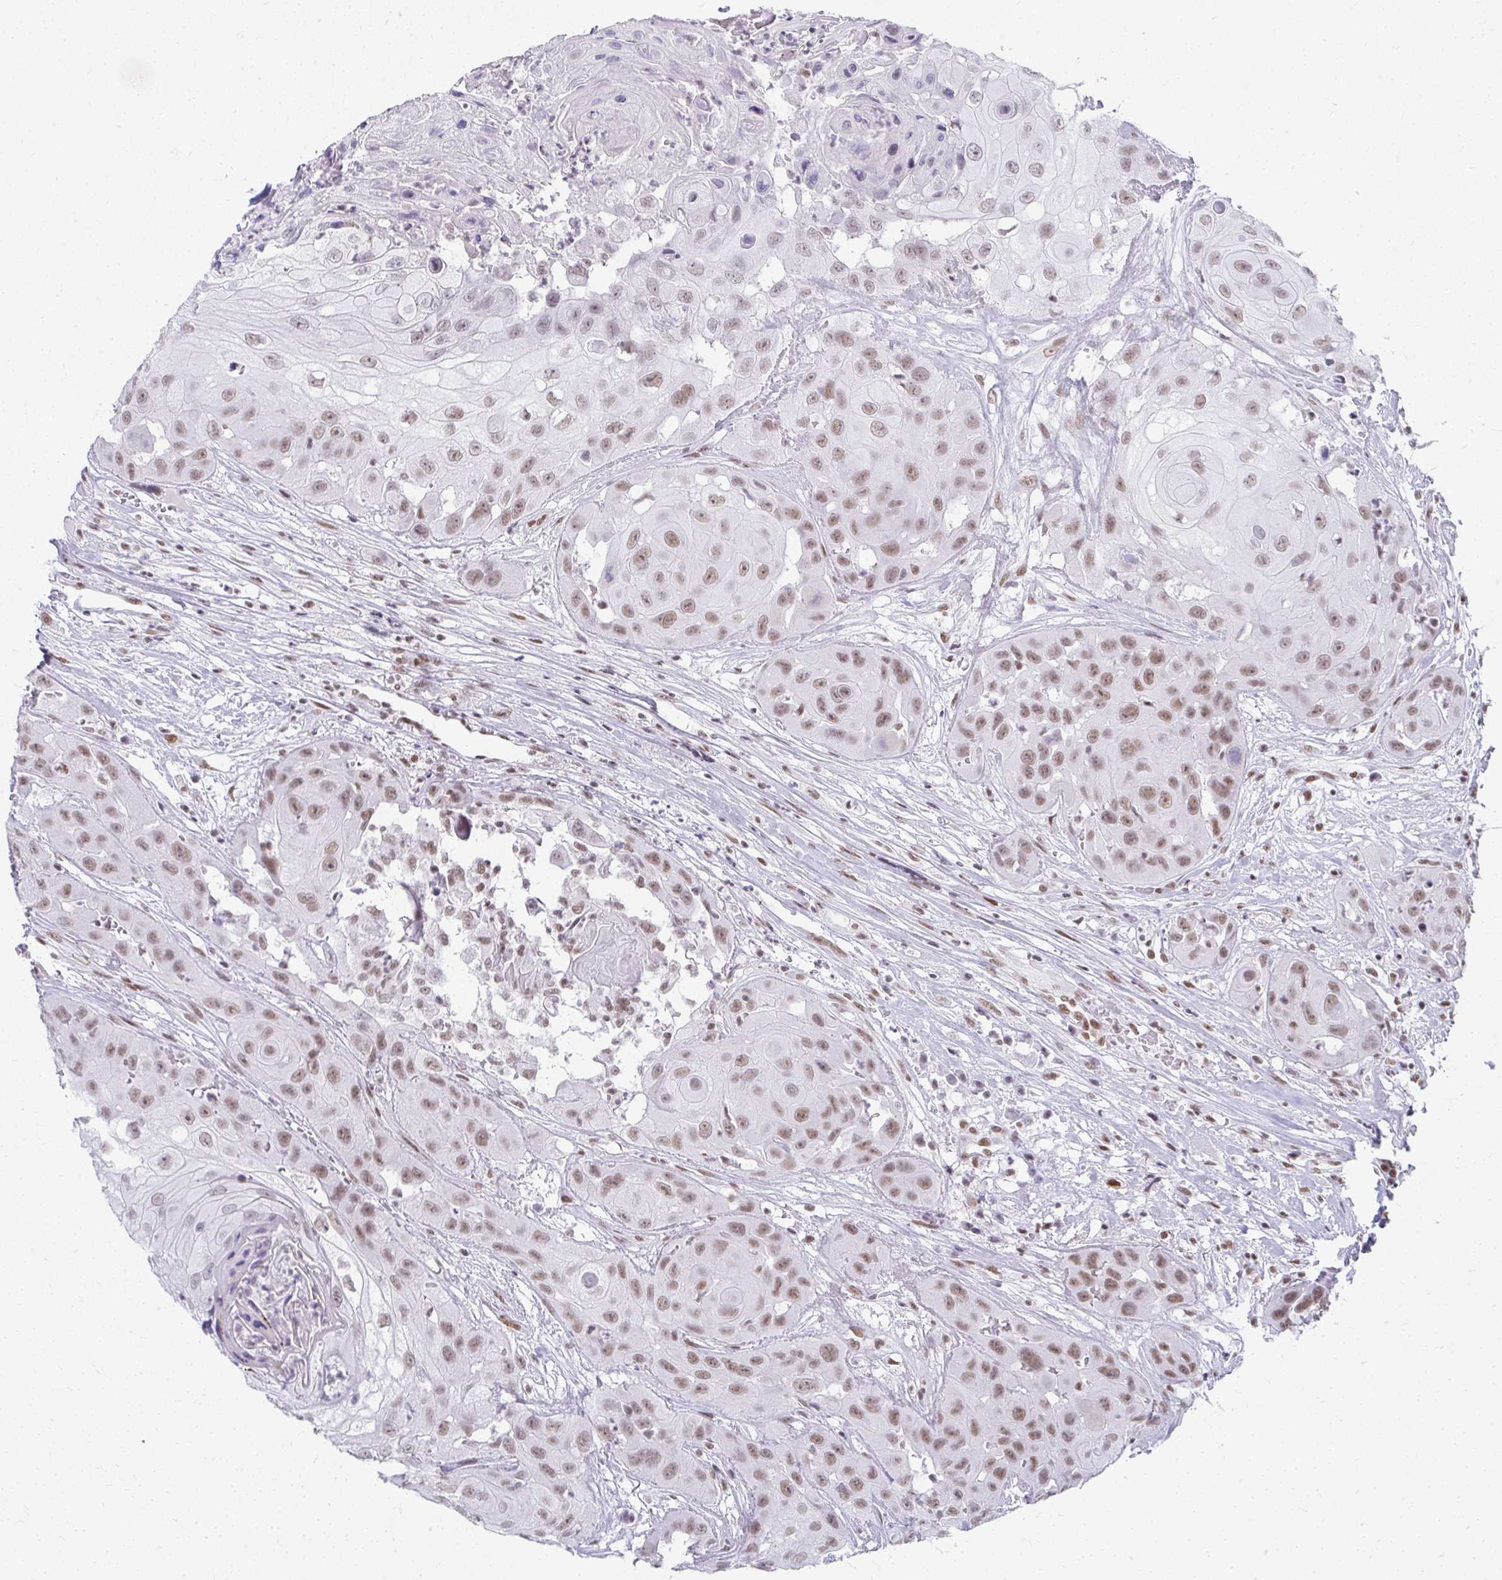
{"staining": {"intensity": "moderate", "quantity": ">75%", "location": "nuclear"}, "tissue": "head and neck cancer", "cell_type": "Tumor cells", "image_type": "cancer", "snomed": [{"axis": "morphology", "description": "Squamous cell carcinoma, NOS"}, {"axis": "topography", "description": "Head-Neck"}], "caption": "Protein staining displays moderate nuclear expression in about >75% of tumor cells in head and neck squamous cell carcinoma. (DAB (3,3'-diaminobenzidine) = brown stain, brightfield microscopy at high magnification).", "gene": "CREBBP", "patient": {"sex": "male", "age": 83}}